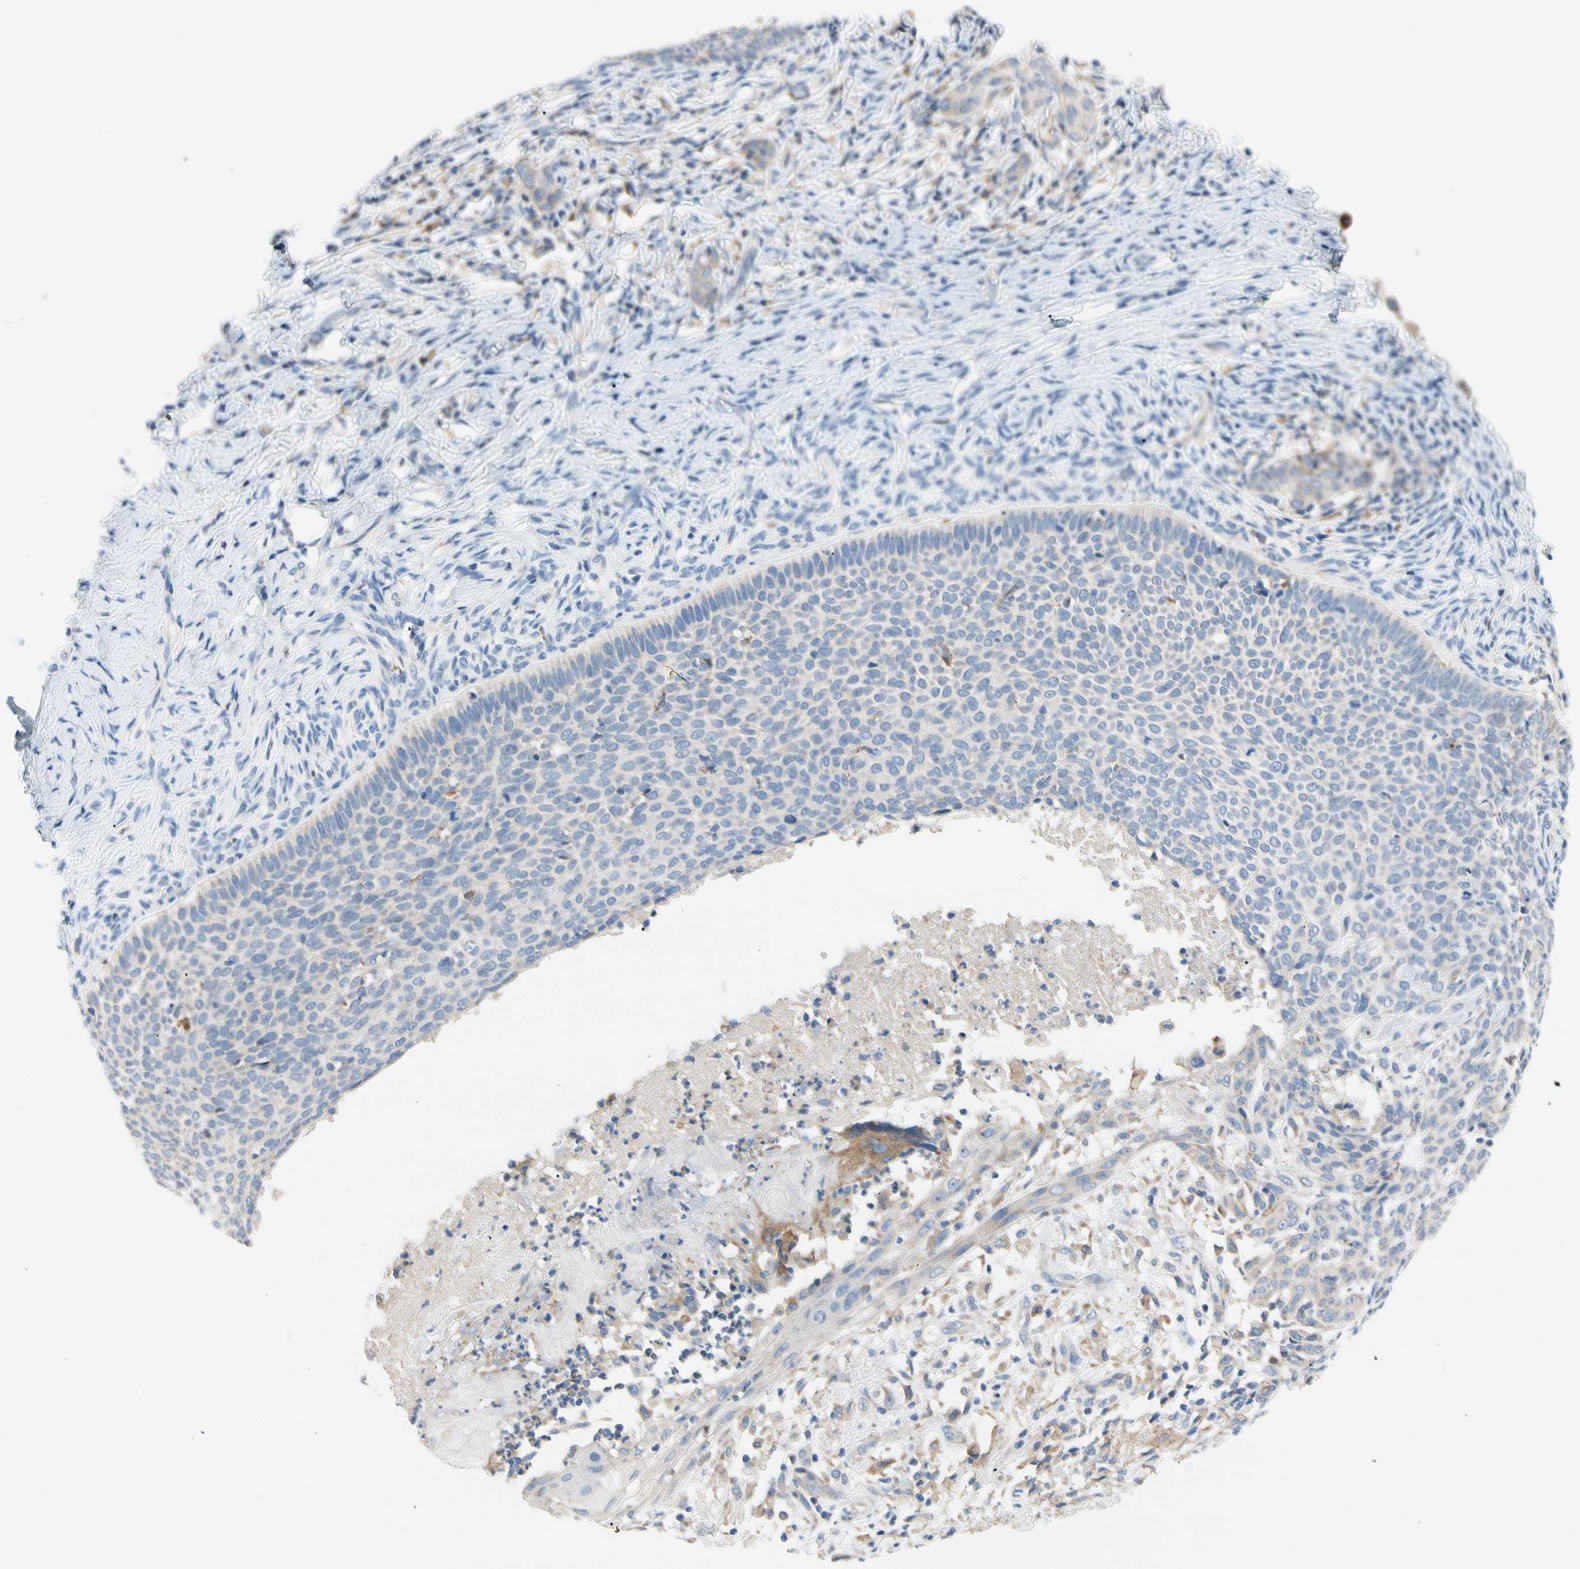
{"staining": {"intensity": "negative", "quantity": "none", "location": "none"}, "tissue": "skin cancer", "cell_type": "Tumor cells", "image_type": "cancer", "snomed": [{"axis": "morphology", "description": "Normal tissue, NOS"}, {"axis": "morphology", "description": "Basal cell carcinoma"}, {"axis": "topography", "description": "Skin"}], "caption": "High magnification brightfield microscopy of skin cancer (basal cell carcinoma) stained with DAB (brown) and counterstained with hematoxylin (blue): tumor cells show no significant positivity.", "gene": "STXBP1", "patient": {"sex": "male", "age": 87}}